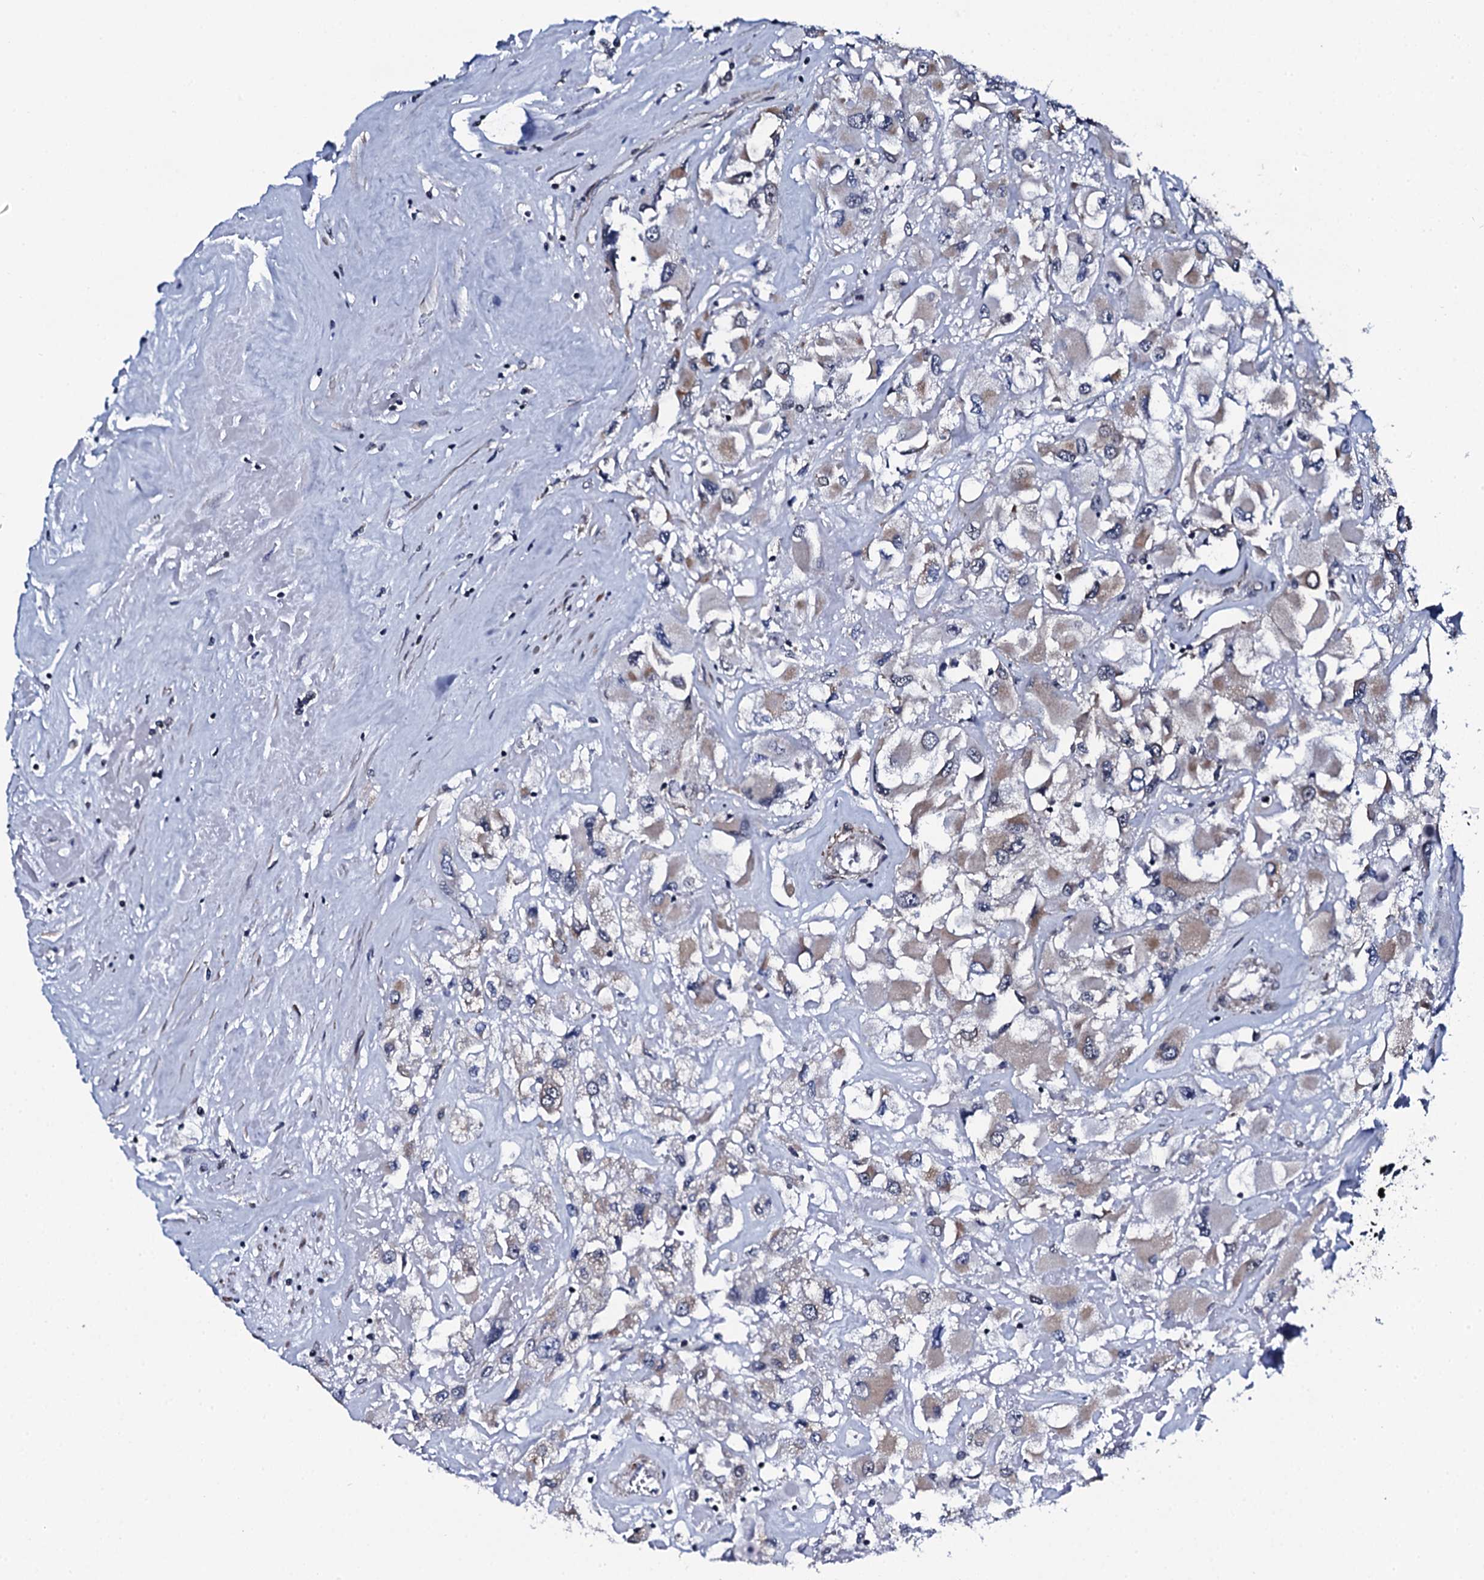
{"staining": {"intensity": "weak", "quantity": "<25%", "location": "cytoplasmic/membranous"}, "tissue": "renal cancer", "cell_type": "Tumor cells", "image_type": "cancer", "snomed": [{"axis": "morphology", "description": "Adenocarcinoma, NOS"}, {"axis": "topography", "description": "Kidney"}], "caption": "The image exhibits no staining of tumor cells in renal cancer (adenocarcinoma).", "gene": "CWC15", "patient": {"sex": "female", "age": 52}}